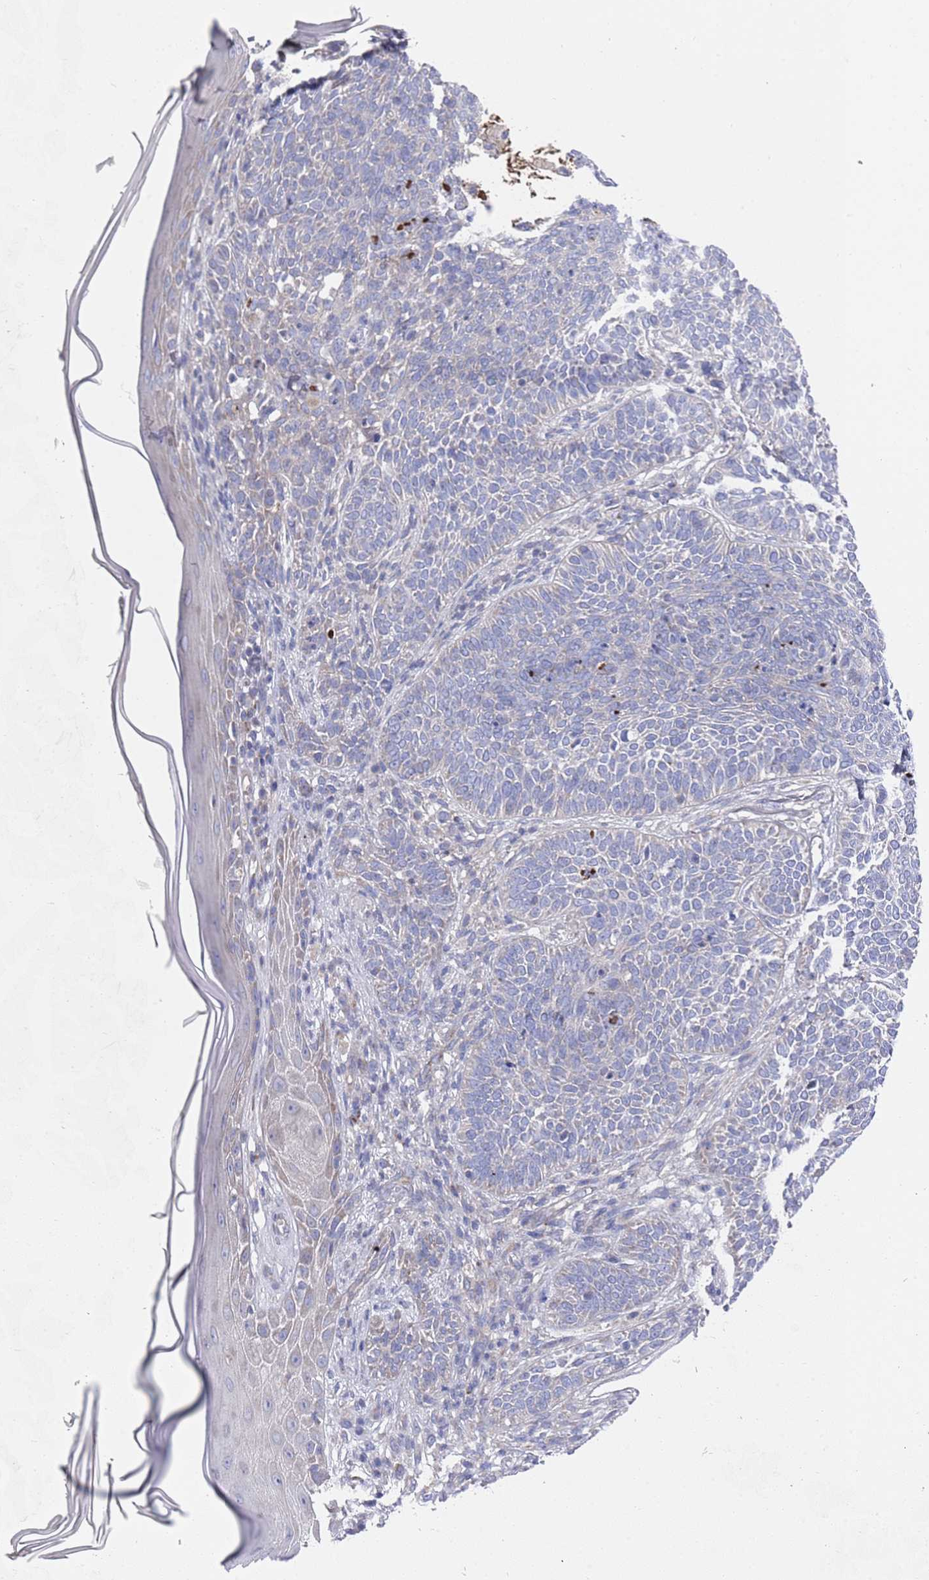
{"staining": {"intensity": "negative", "quantity": "none", "location": "none"}, "tissue": "skin cancer", "cell_type": "Tumor cells", "image_type": "cancer", "snomed": [{"axis": "morphology", "description": "Basal cell carcinoma"}, {"axis": "topography", "description": "Skin"}], "caption": "Skin basal cell carcinoma stained for a protein using immunohistochemistry reveals no staining tumor cells.", "gene": "NPEPPS", "patient": {"sex": "male", "age": 85}}